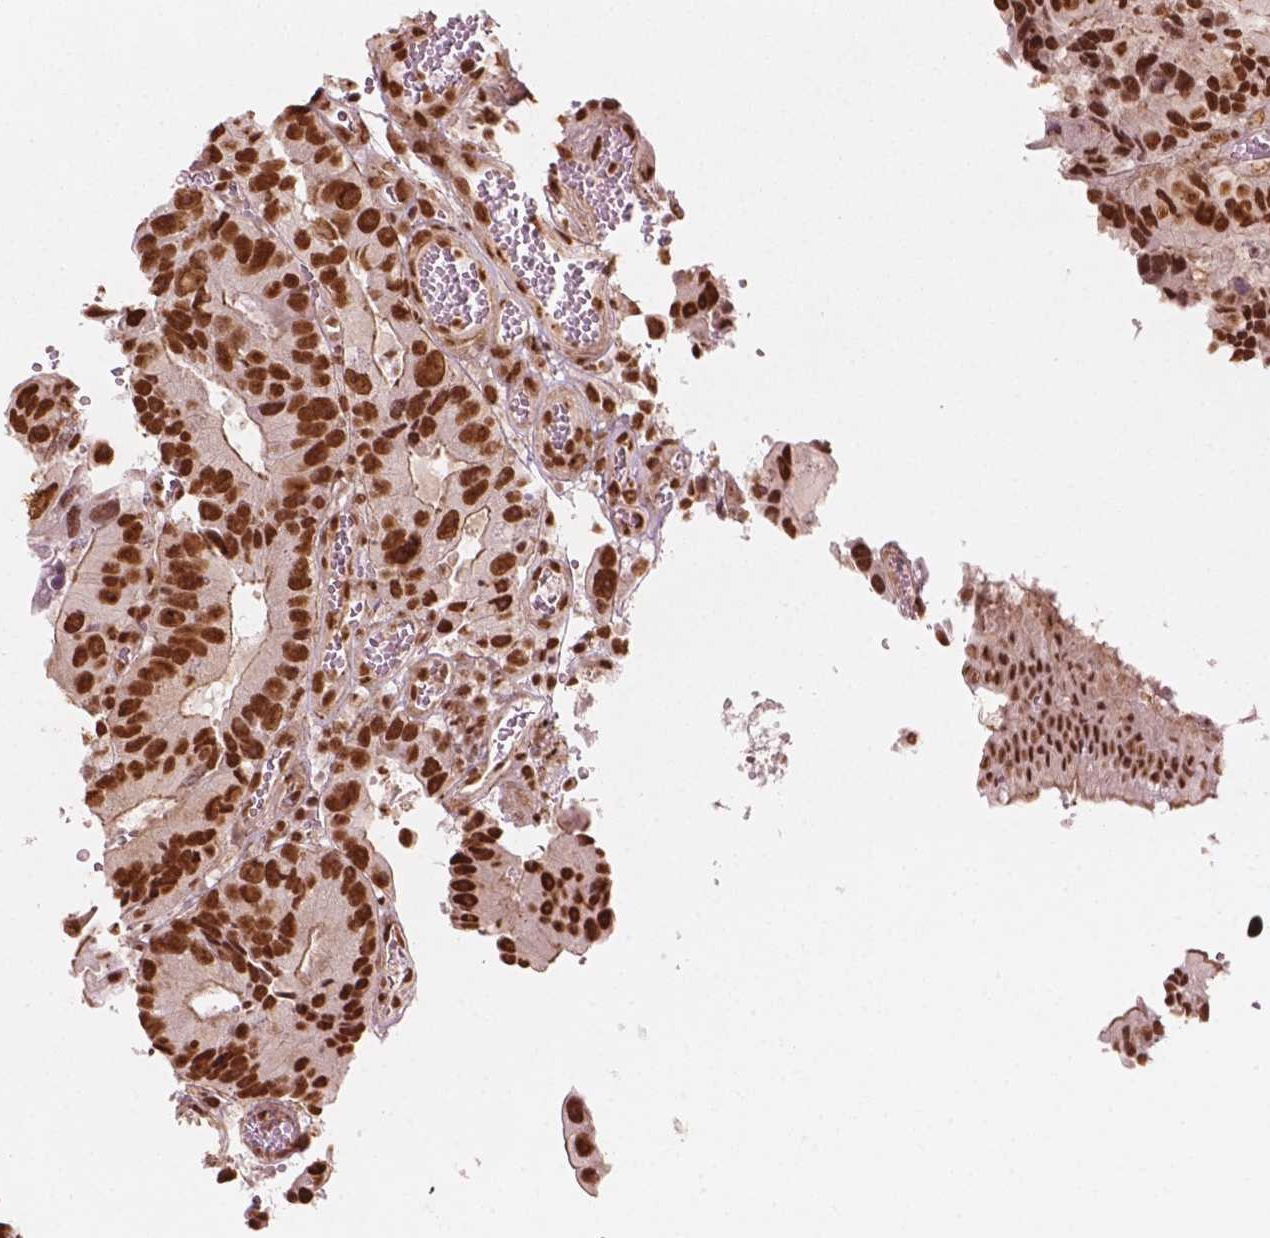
{"staining": {"intensity": "strong", "quantity": ">75%", "location": "nuclear"}, "tissue": "colorectal cancer", "cell_type": "Tumor cells", "image_type": "cancer", "snomed": [{"axis": "morphology", "description": "Adenocarcinoma, NOS"}, {"axis": "topography", "description": "Colon"}], "caption": "Brown immunohistochemical staining in colorectal adenocarcinoma displays strong nuclear positivity in about >75% of tumor cells.", "gene": "GTF3C5", "patient": {"sex": "female", "age": 86}}